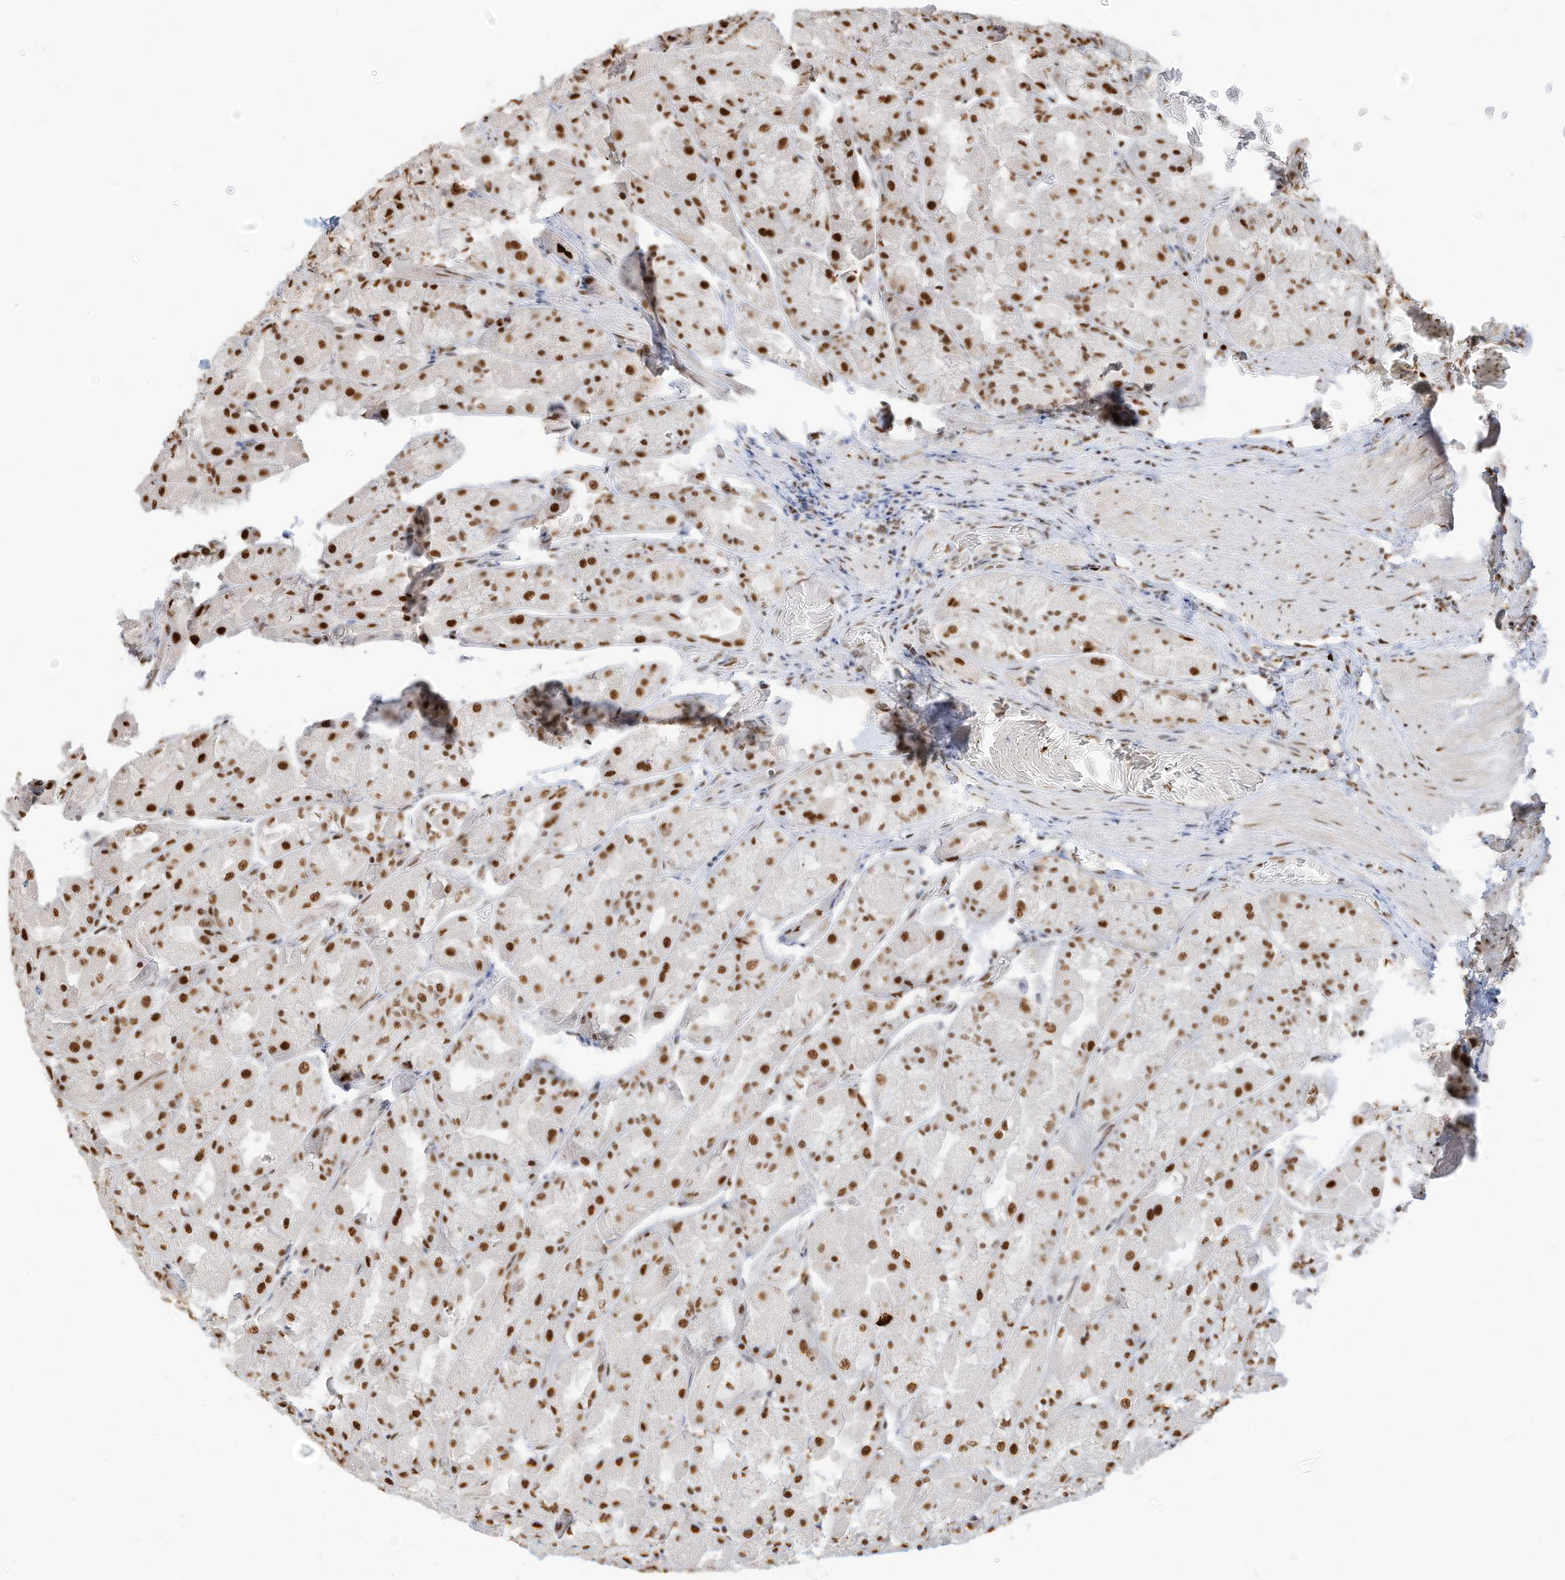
{"staining": {"intensity": "moderate", "quantity": ">75%", "location": "nuclear"}, "tissue": "stomach", "cell_type": "Glandular cells", "image_type": "normal", "snomed": [{"axis": "morphology", "description": "Normal tissue, NOS"}, {"axis": "topography", "description": "Stomach"}], "caption": "DAB (3,3'-diaminobenzidine) immunohistochemical staining of normal stomach shows moderate nuclear protein staining in approximately >75% of glandular cells.", "gene": "SAMD15", "patient": {"sex": "female", "age": 61}}